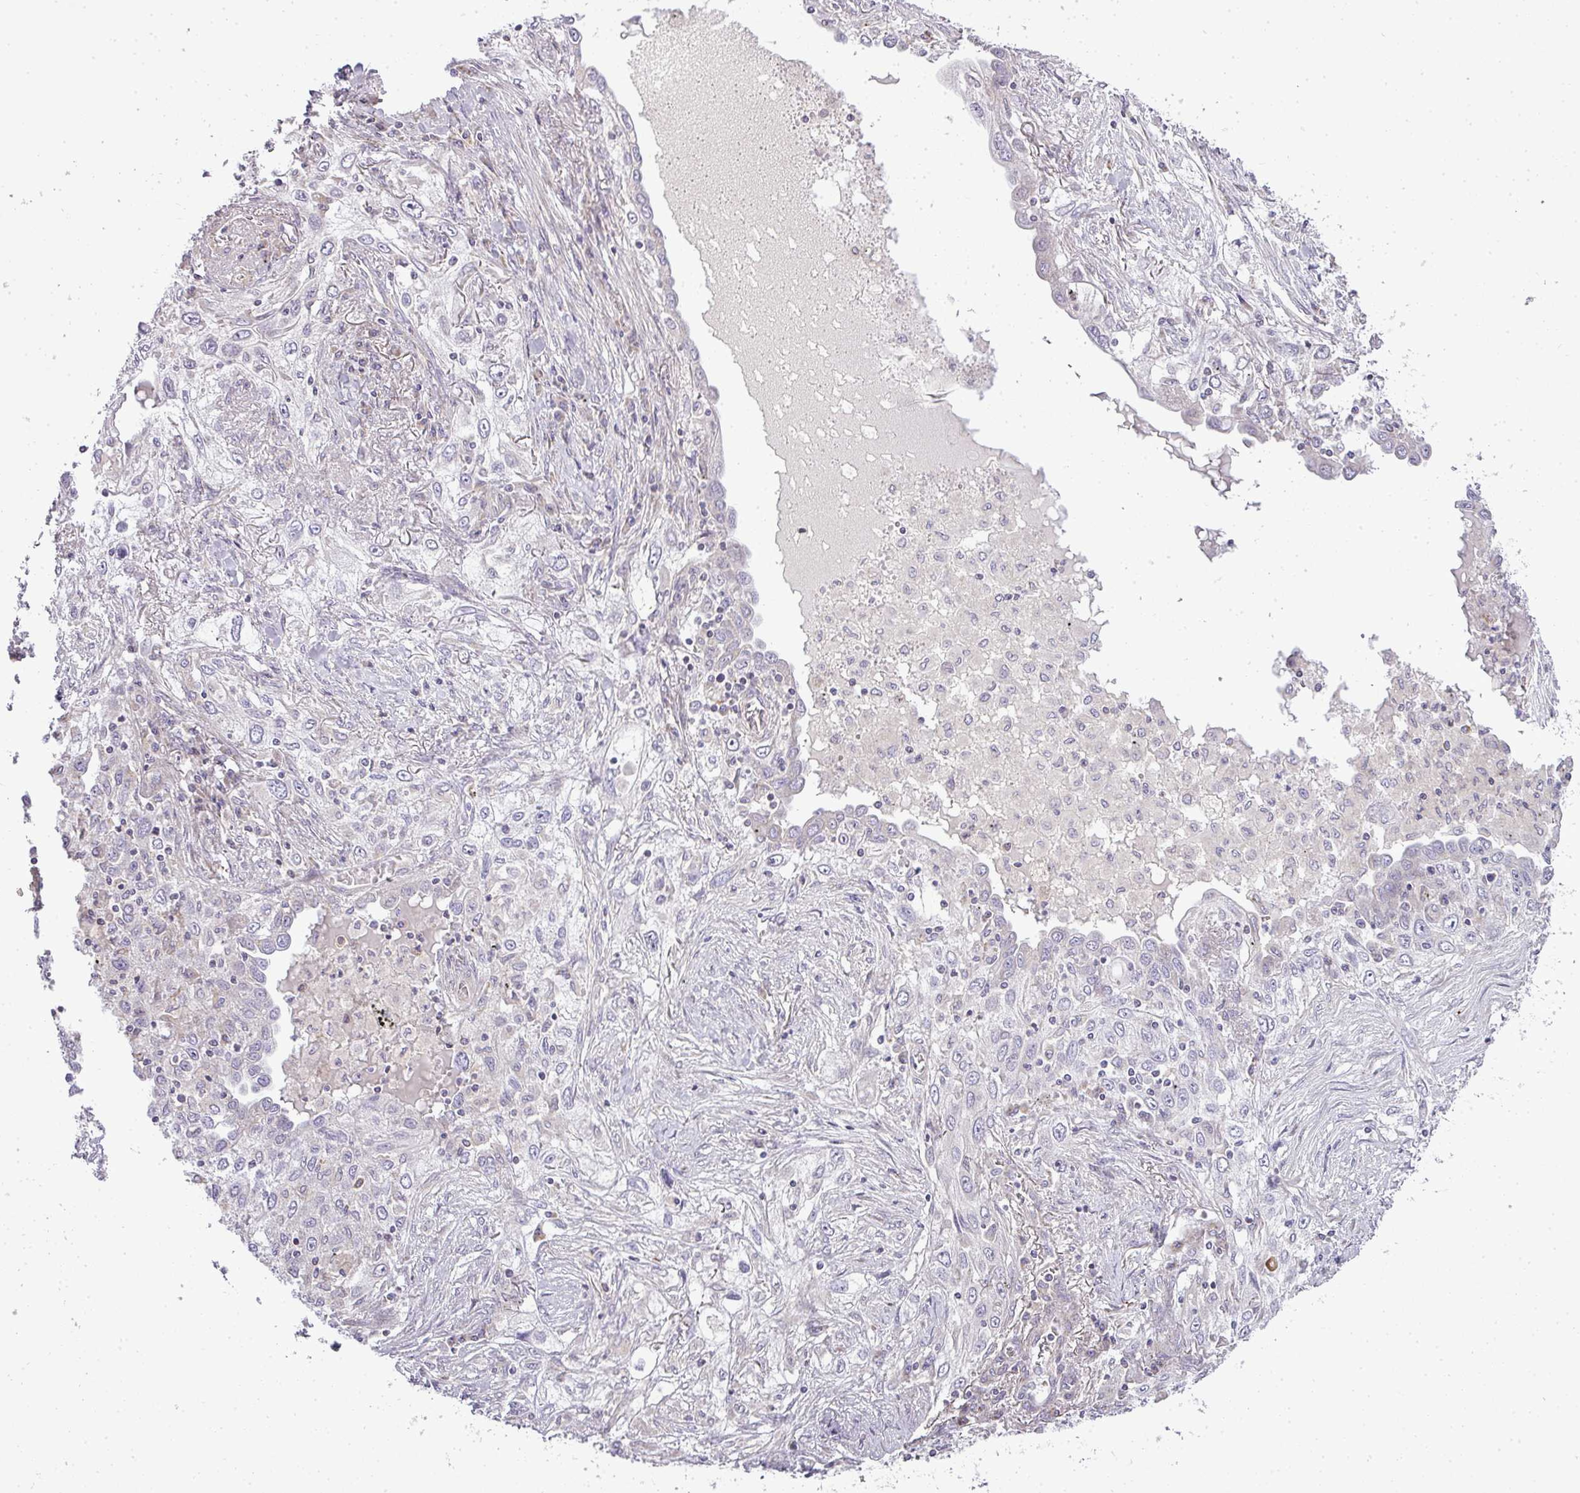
{"staining": {"intensity": "negative", "quantity": "none", "location": "none"}, "tissue": "lung cancer", "cell_type": "Tumor cells", "image_type": "cancer", "snomed": [{"axis": "morphology", "description": "Squamous cell carcinoma, NOS"}, {"axis": "topography", "description": "Lung"}], "caption": "This photomicrograph is of squamous cell carcinoma (lung) stained with immunohistochemistry (IHC) to label a protein in brown with the nuclei are counter-stained blue. There is no staining in tumor cells.", "gene": "ZDHHC1", "patient": {"sex": "female", "age": 69}}